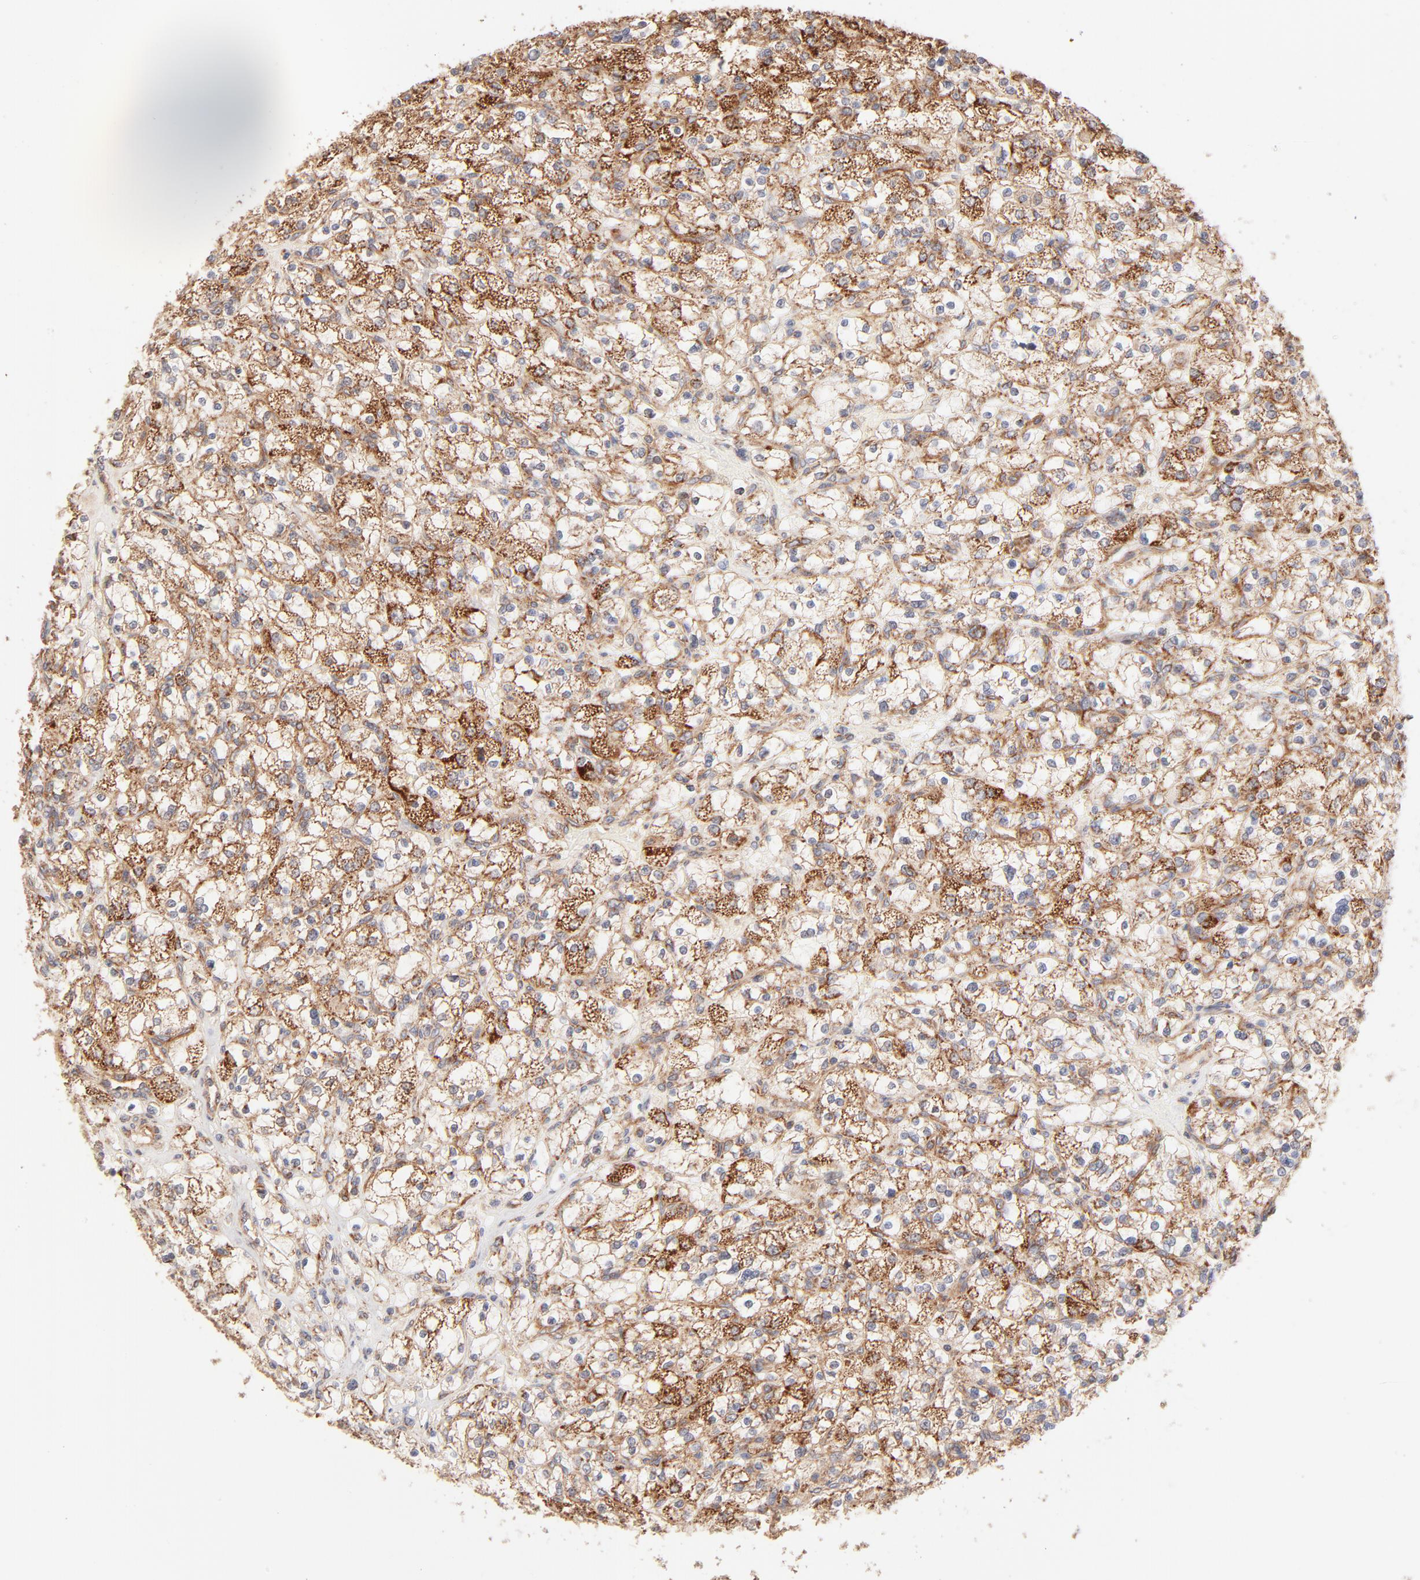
{"staining": {"intensity": "moderate", "quantity": ">75%", "location": "cytoplasmic/membranous"}, "tissue": "renal cancer", "cell_type": "Tumor cells", "image_type": "cancer", "snomed": [{"axis": "morphology", "description": "Adenocarcinoma, NOS"}, {"axis": "topography", "description": "Kidney"}], "caption": "Immunohistochemical staining of renal cancer (adenocarcinoma) shows moderate cytoplasmic/membranous protein staining in about >75% of tumor cells.", "gene": "CSPG4", "patient": {"sex": "female", "age": 83}}